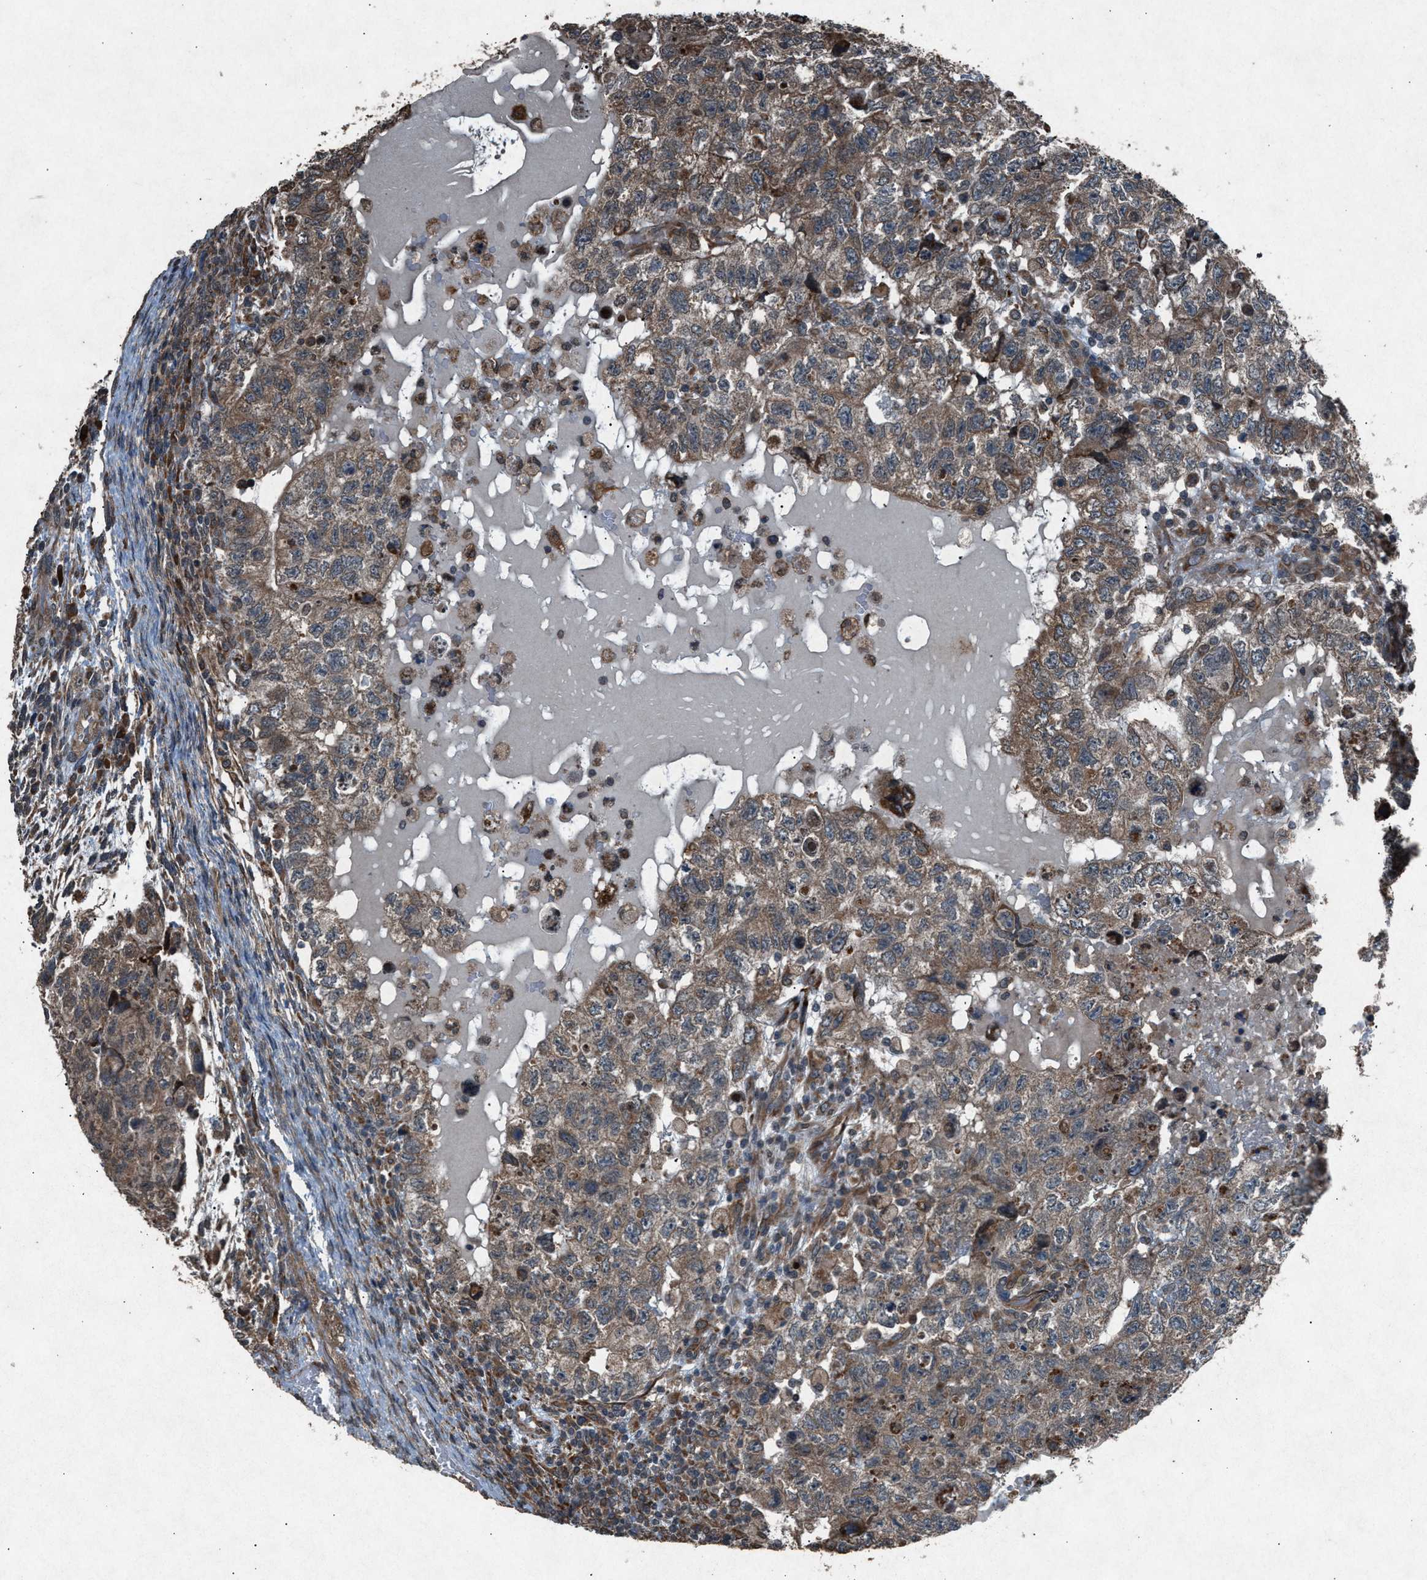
{"staining": {"intensity": "moderate", "quantity": ">75%", "location": "cytoplasmic/membranous"}, "tissue": "testis cancer", "cell_type": "Tumor cells", "image_type": "cancer", "snomed": [{"axis": "morphology", "description": "Carcinoma, Embryonal, NOS"}, {"axis": "topography", "description": "Testis"}], "caption": "Tumor cells show moderate cytoplasmic/membranous positivity in about >75% of cells in testis cancer. Immunohistochemistry stains the protein of interest in brown and the nuclei are stained blue.", "gene": "CALR", "patient": {"sex": "male", "age": 36}}